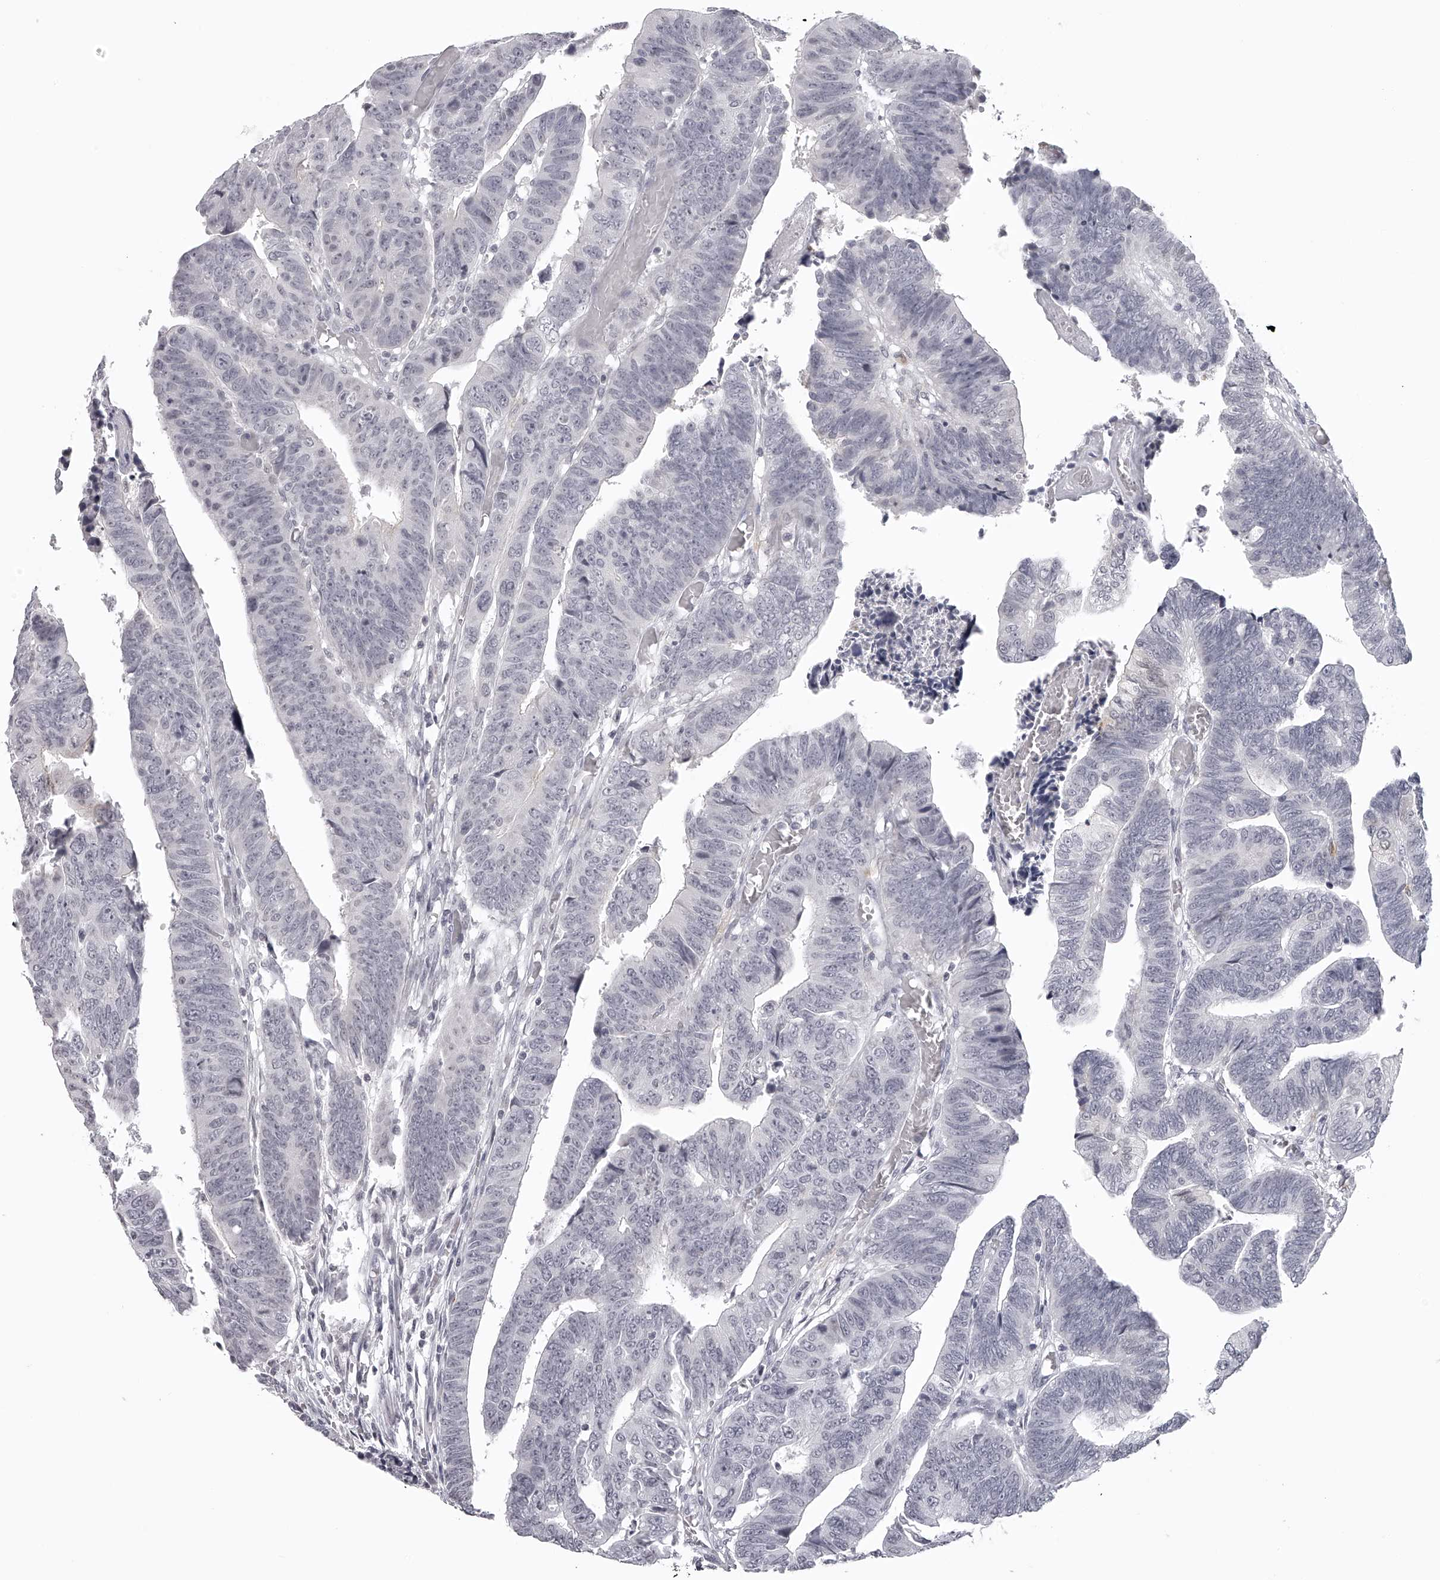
{"staining": {"intensity": "negative", "quantity": "none", "location": "none"}, "tissue": "colorectal cancer", "cell_type": "Tumor cells", "image_type": "cancer", "snomed": [{"axis": "morphology", "description": "Adenocarcinoma, NOS"}, {"axis": "topography", "description": "Rectum"}], "caption": "Tumor cells show no significant staining in colorectal adenocarcinoma.", "gene": "RNF220", "patient": {"sex": "female", "age": 65}}